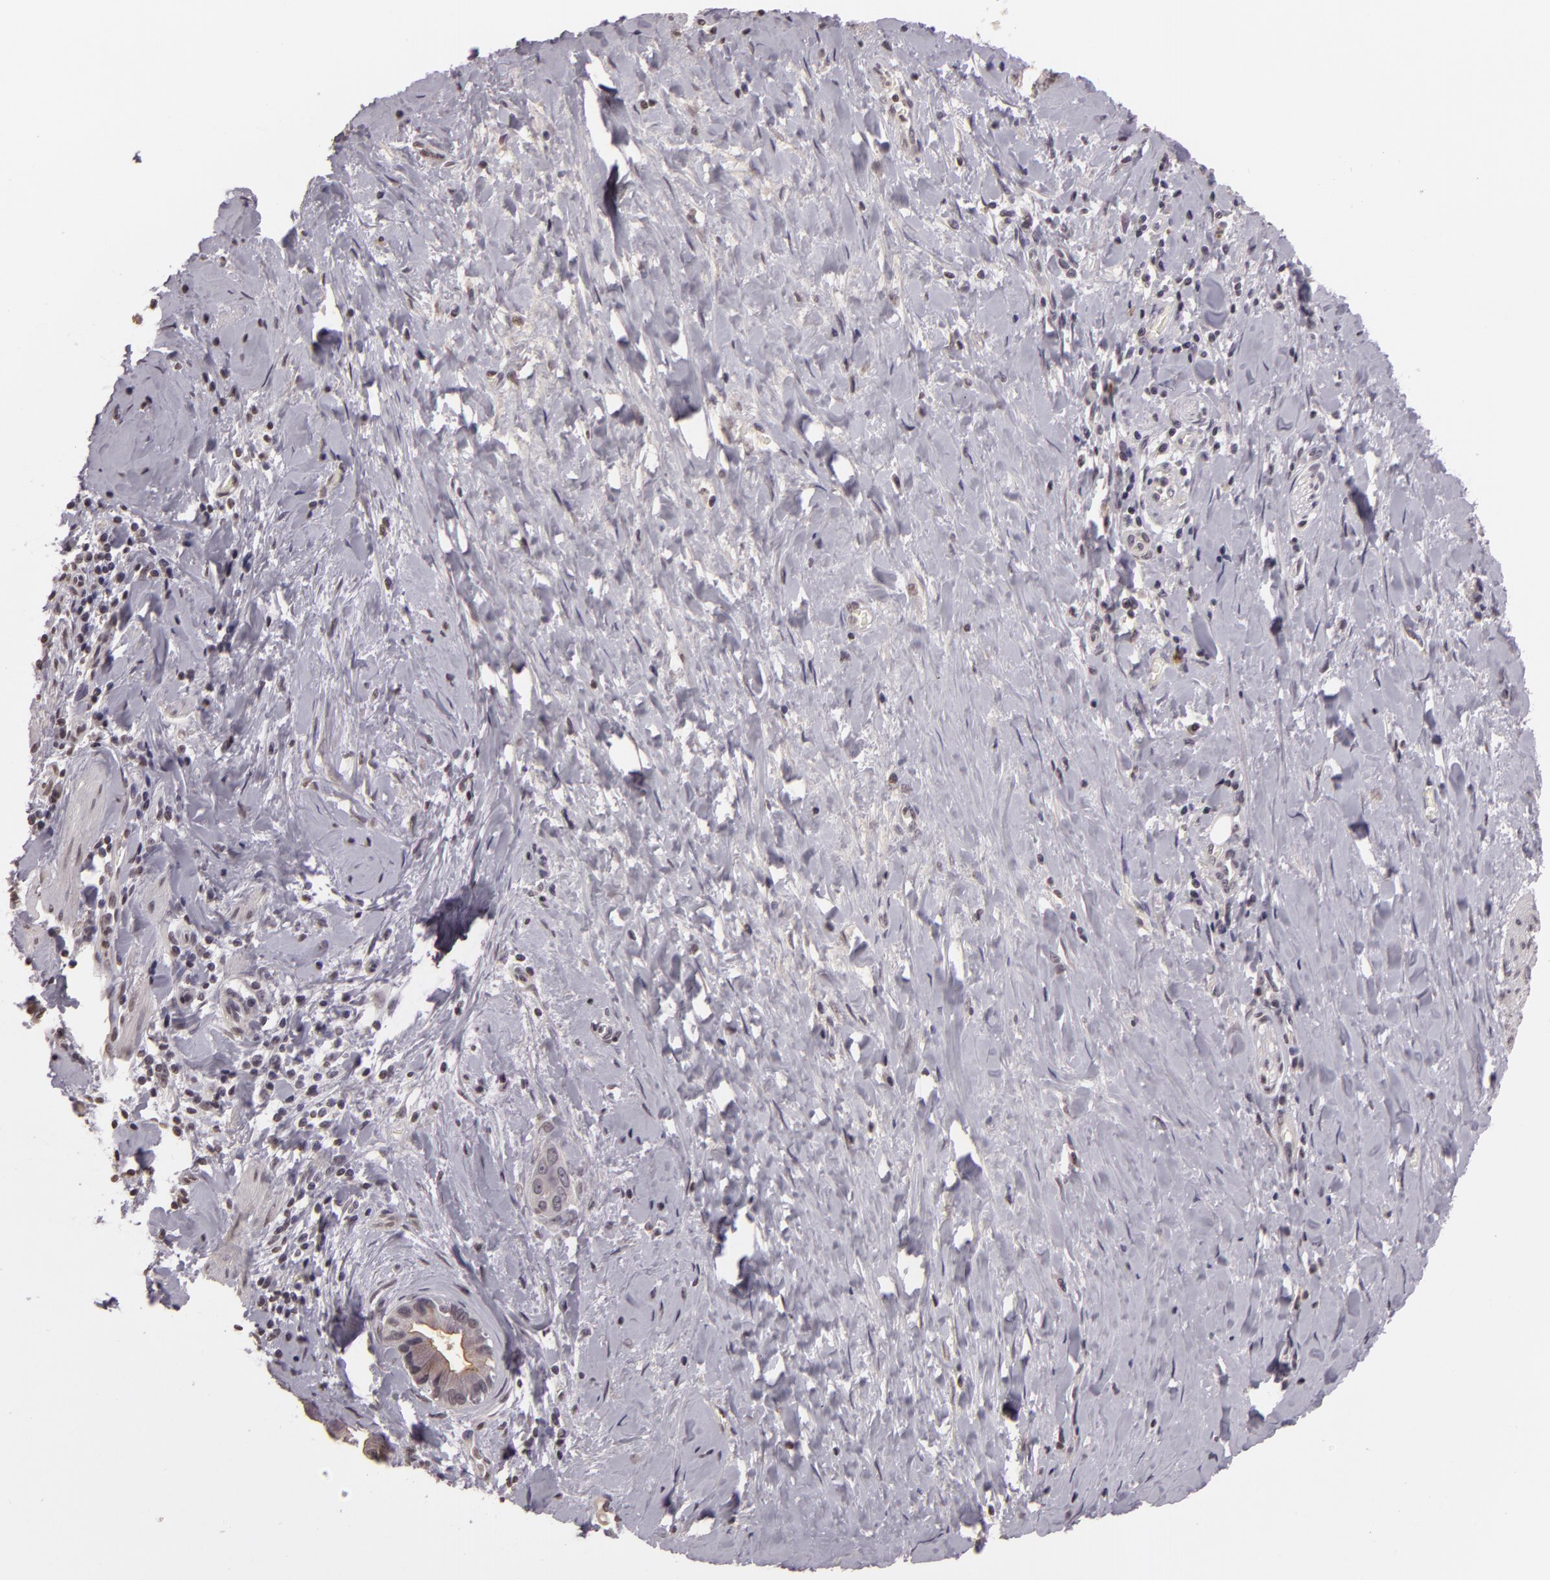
{"staining": {"intensity": "moderate", "quantity": "25%-75%", "location": "cytoplasmic/membranous"}, "tissue": "liver cancer", "cell_type": "Tumor cells", "image_type": "cancer", "snomed": [{"axis": "morphology", "description": "Cholangiocarcinoma"}, {"axis": "topography", "description": "Liver"}], "caption": "Protein staining of liver cancer tissue demonstrates moderate cytoplasmic/membranous expression in approximately 25%-75% of tumor cells. (Stains: DAB (3,3'-diaminobenzidine) in brown, nuclei in blue, Microscopy: brightfield microscopy at high magnification).", "gene": "MUC1", "patient": {"sex": "female", "age": 65}}